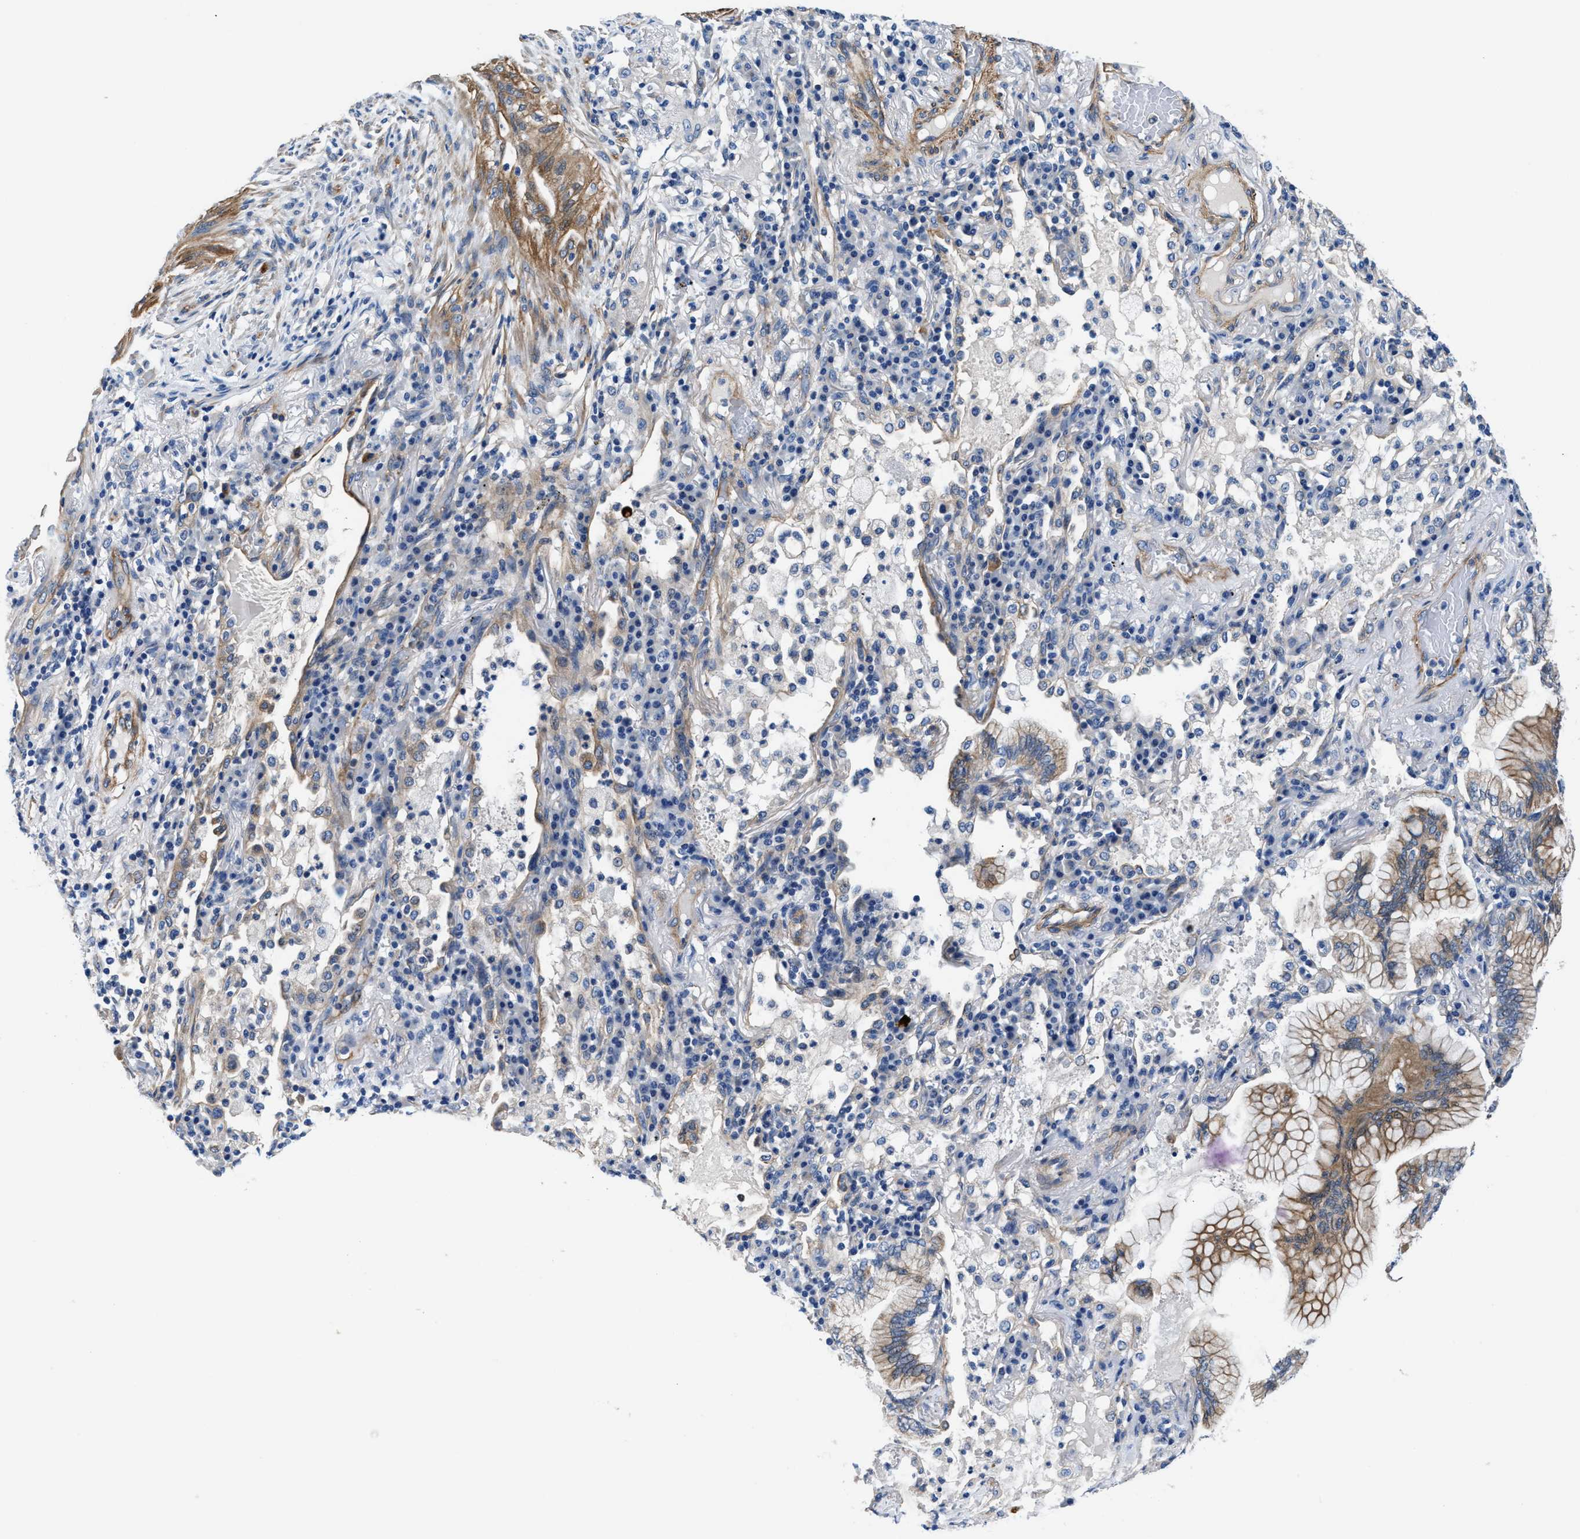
{"staining": {"intensity": "moderate", "quantity": ">75%", "location": "cytoplasmic/membranous"}, "tissue": "lung cancer", "cell_type": "Tumor cells", "image_type": "cancer", "snomed": [{"axis": "morphology", "description": "Adenocarcinoma, NOS"}, {"axis": "topography", "description": "Lung"}], "caption": "Tumor cells display moderate cytoplasmic/membranous positivity in approximately >75% of cells in lung adenocarcinoma.", "gene": "PARG", "patient": {"sex": "female", "age": 70}}